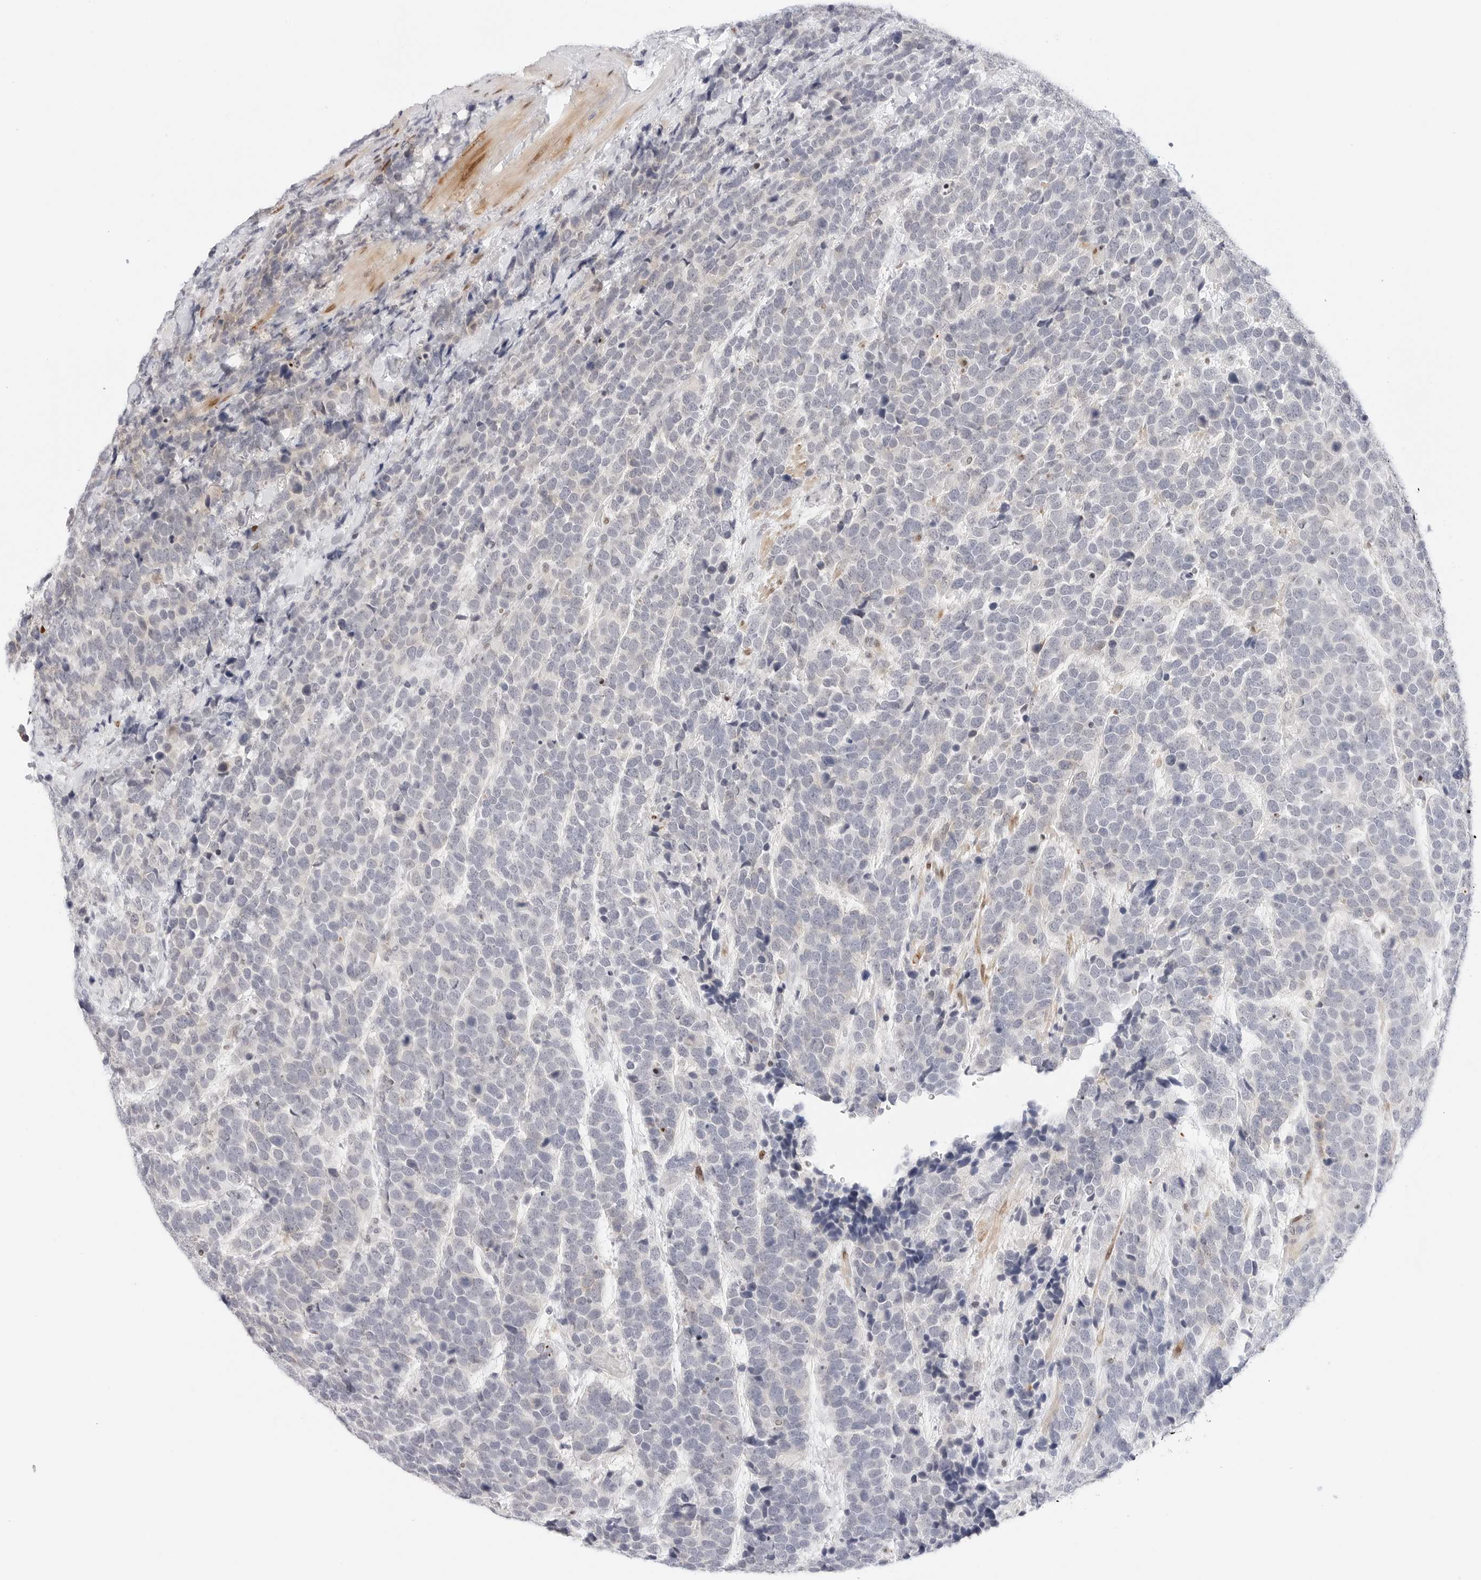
{"staining": {"intensity": "negative", "quantity": "none", "location": "none"}, "tissue": "urothelial cancer", "cell_type": "Tumor cells", "image_type": "cancer", "snomed": [{"axis": "morphology", "description": "Urothelial carcinoma, High grade"}, {"axis": "topography", "description": "Urinary bladder"}], "caption": "A histopathology image of urothelial carcinoma (high-grade) stained for a protein exhibits no brown staining in tumor cells.", "gene": "SPIDR", "patient": {"sex": "female", "age": 82}}